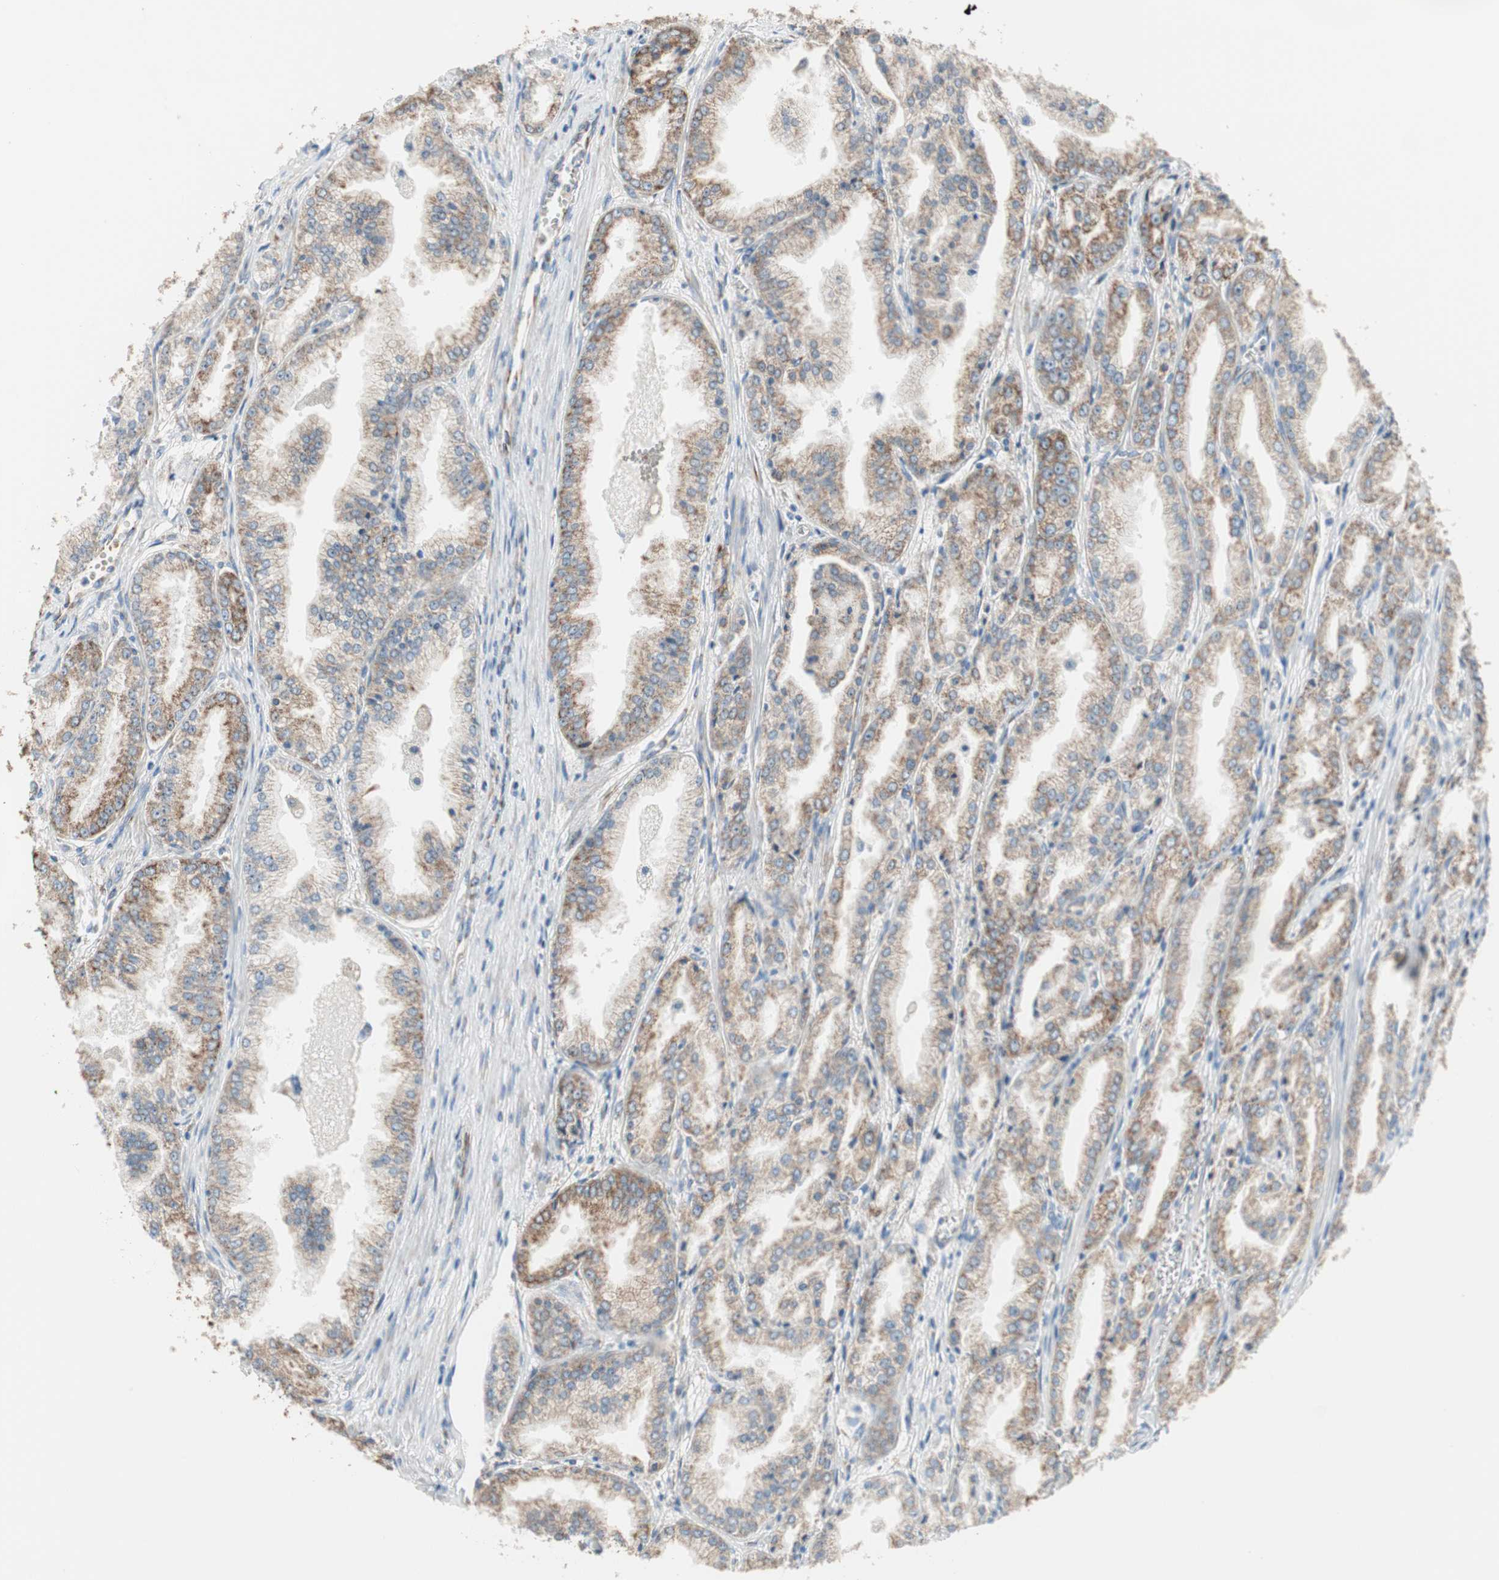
{"staining": {"intensity": "moderate", "quantity": ">75%", "location": "cytoplasmic/membranous"}, "tissue": "prostate cancer", "cell_type": "Tumor cells", "image_type": "cancer", "snomed": [{"axis": "morphology", "description": "Adenocarcinoma, High grade"}, {"axis": "topography", "description": "Prostate"}], "caption": "High-power microscopy captured an immunohistochemistry photomicrograph of prostate cancer, revealing moderate cytoplasmic/membranous expression in approximately >75% of tumor cells.", "gene": "TST", "patient": {"sex": "male", "age": 61}}